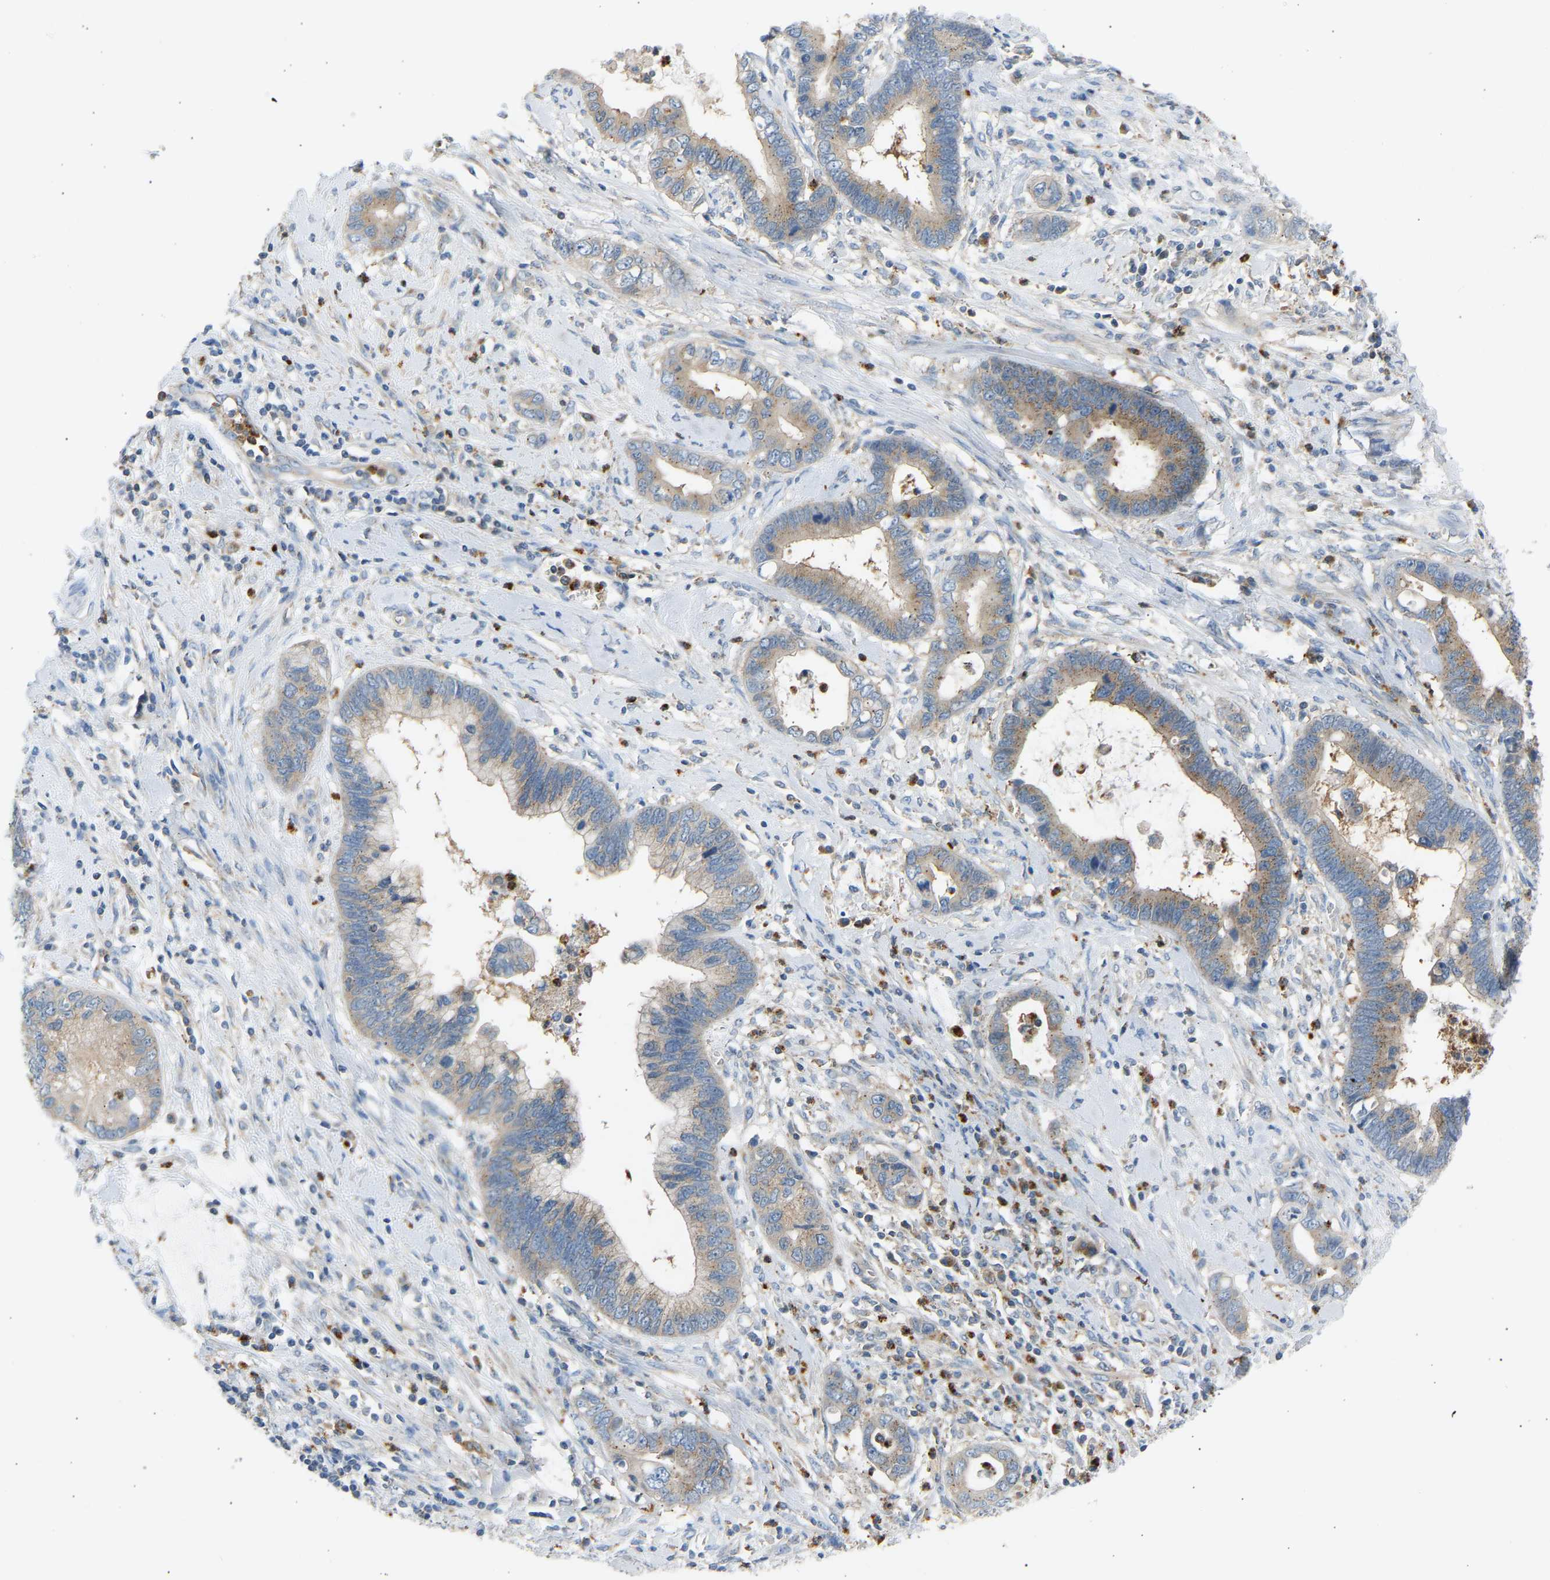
{"staining": {"intensity": "moderate", "quantity": "25%-75%", "location": "cytoplasmic/membranous"}, "tissue": "cervical cancer", "cell_type": "Tumor cells", "image_type": "cancer", "snomed": [{"axis": "morphology", "description": "Adenocarcinoma, NOS"}, {"axis": "topography", "description": "Cervix"}], "caption": "Protein expression by immunohistochemistry (IHC) reveals moderate cytoplasmic/membranous staining in about 25%-75% of tumor cells in cervical cancer (adenocarcinoma).", "gene": "TRIM50", "patient": {"sex": "female", "age": 44}}